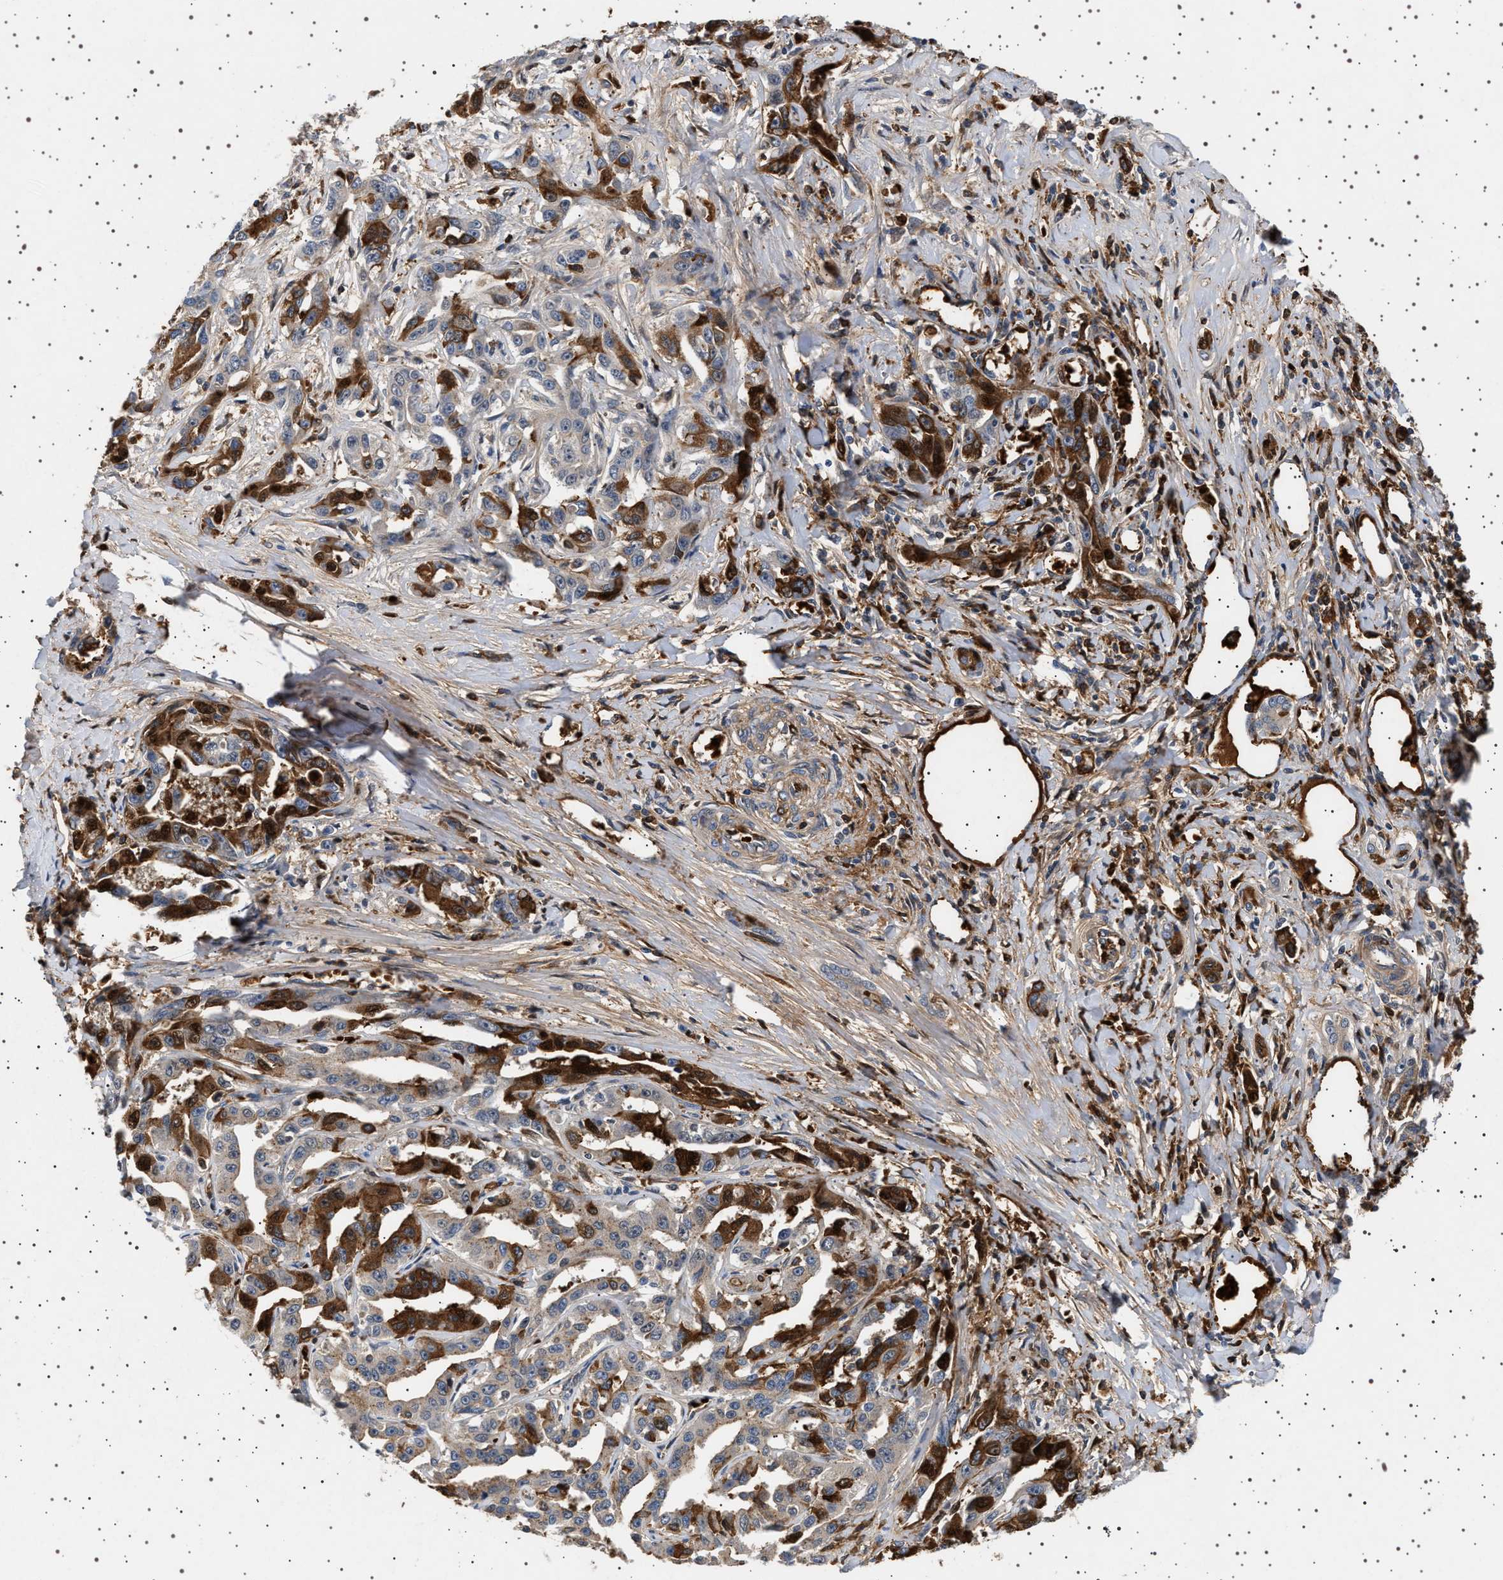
{"staining": {"intensity": "moderate", "quantity": "25%-75%", "location": "cytoplasmic/membranous"}, "tissue": "liver cancer", "cell_type": "Tumor cells", "image_type": "cancer", "snomed": [{"axis": "morphology", "description": "Cholangiocarcinoma"}, {"axis": "topography", "description": "Liver"}], "caption": "Immunohistochemical staining of human cholangiocarcinoma (liver) displays medium levels of moderate cytoplasmic/membranous staining in about 25%-75% of tumor cells. (DAB = brown stain, brightfield microscopy at high magnification).", "gene": "FICD", "patient": {"sex": "male", "age": 59}}